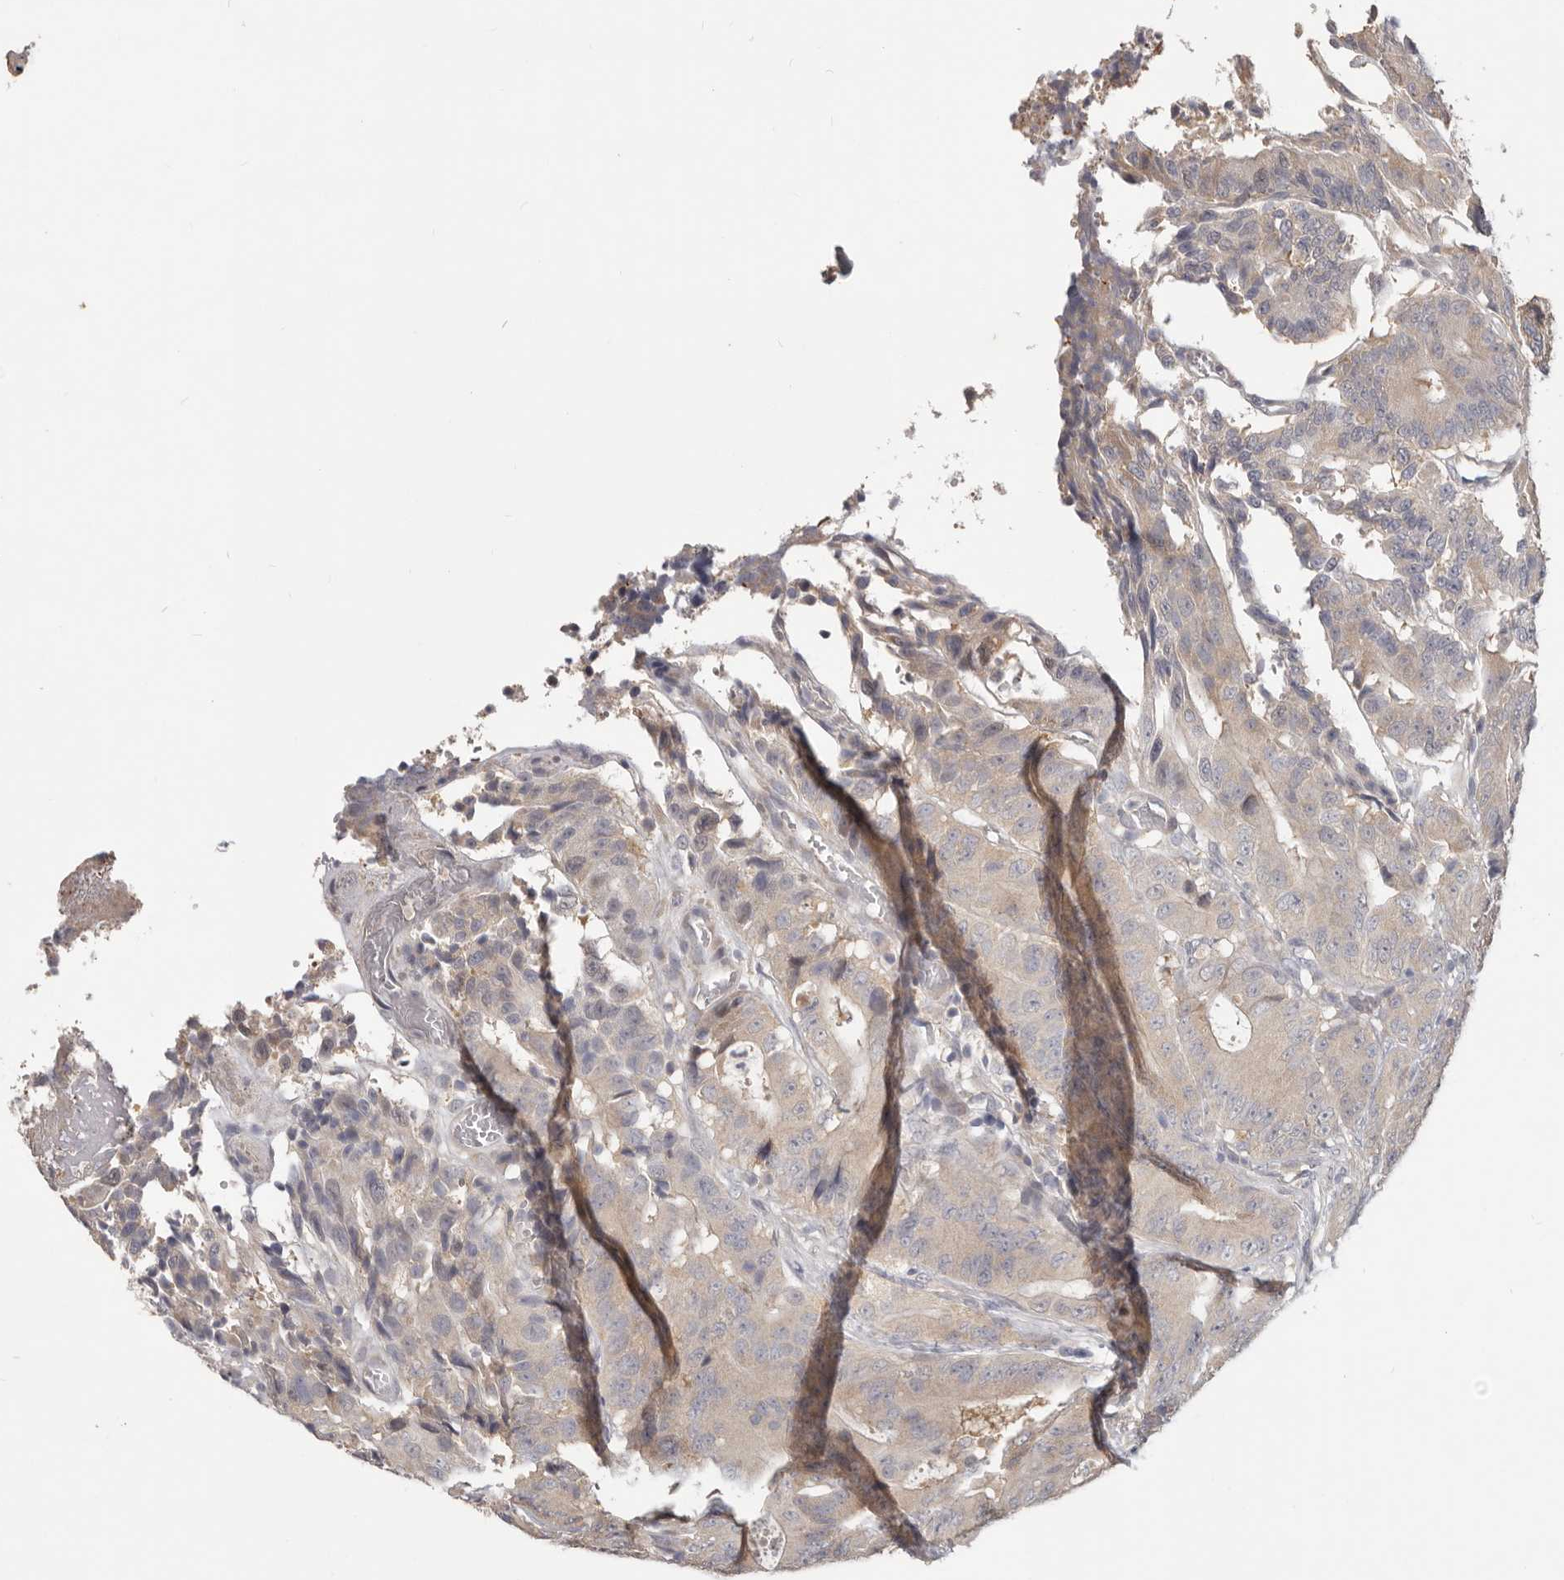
{"staining": {"intensity": "weak", "quantity": "25%-75%", "location": "cytoplasmic/membranous"}, "tissue": "colorectal cancer", "cell_type": "Tumor cells", "image_type": "cancer", "snomed": [{"axis": "morphology", "description": "Adenocarcinoma, NOS"}, {"axis": "topography", "description": "Colon"}], "caption": "An image of human colorectal cancer (adenocarcinoma) stained for a protein displays weak cytoplasmic/membranous brown staining in tumor cells.", "gene": "WDR77", "patient": {"sex": "male", "age": 83}}